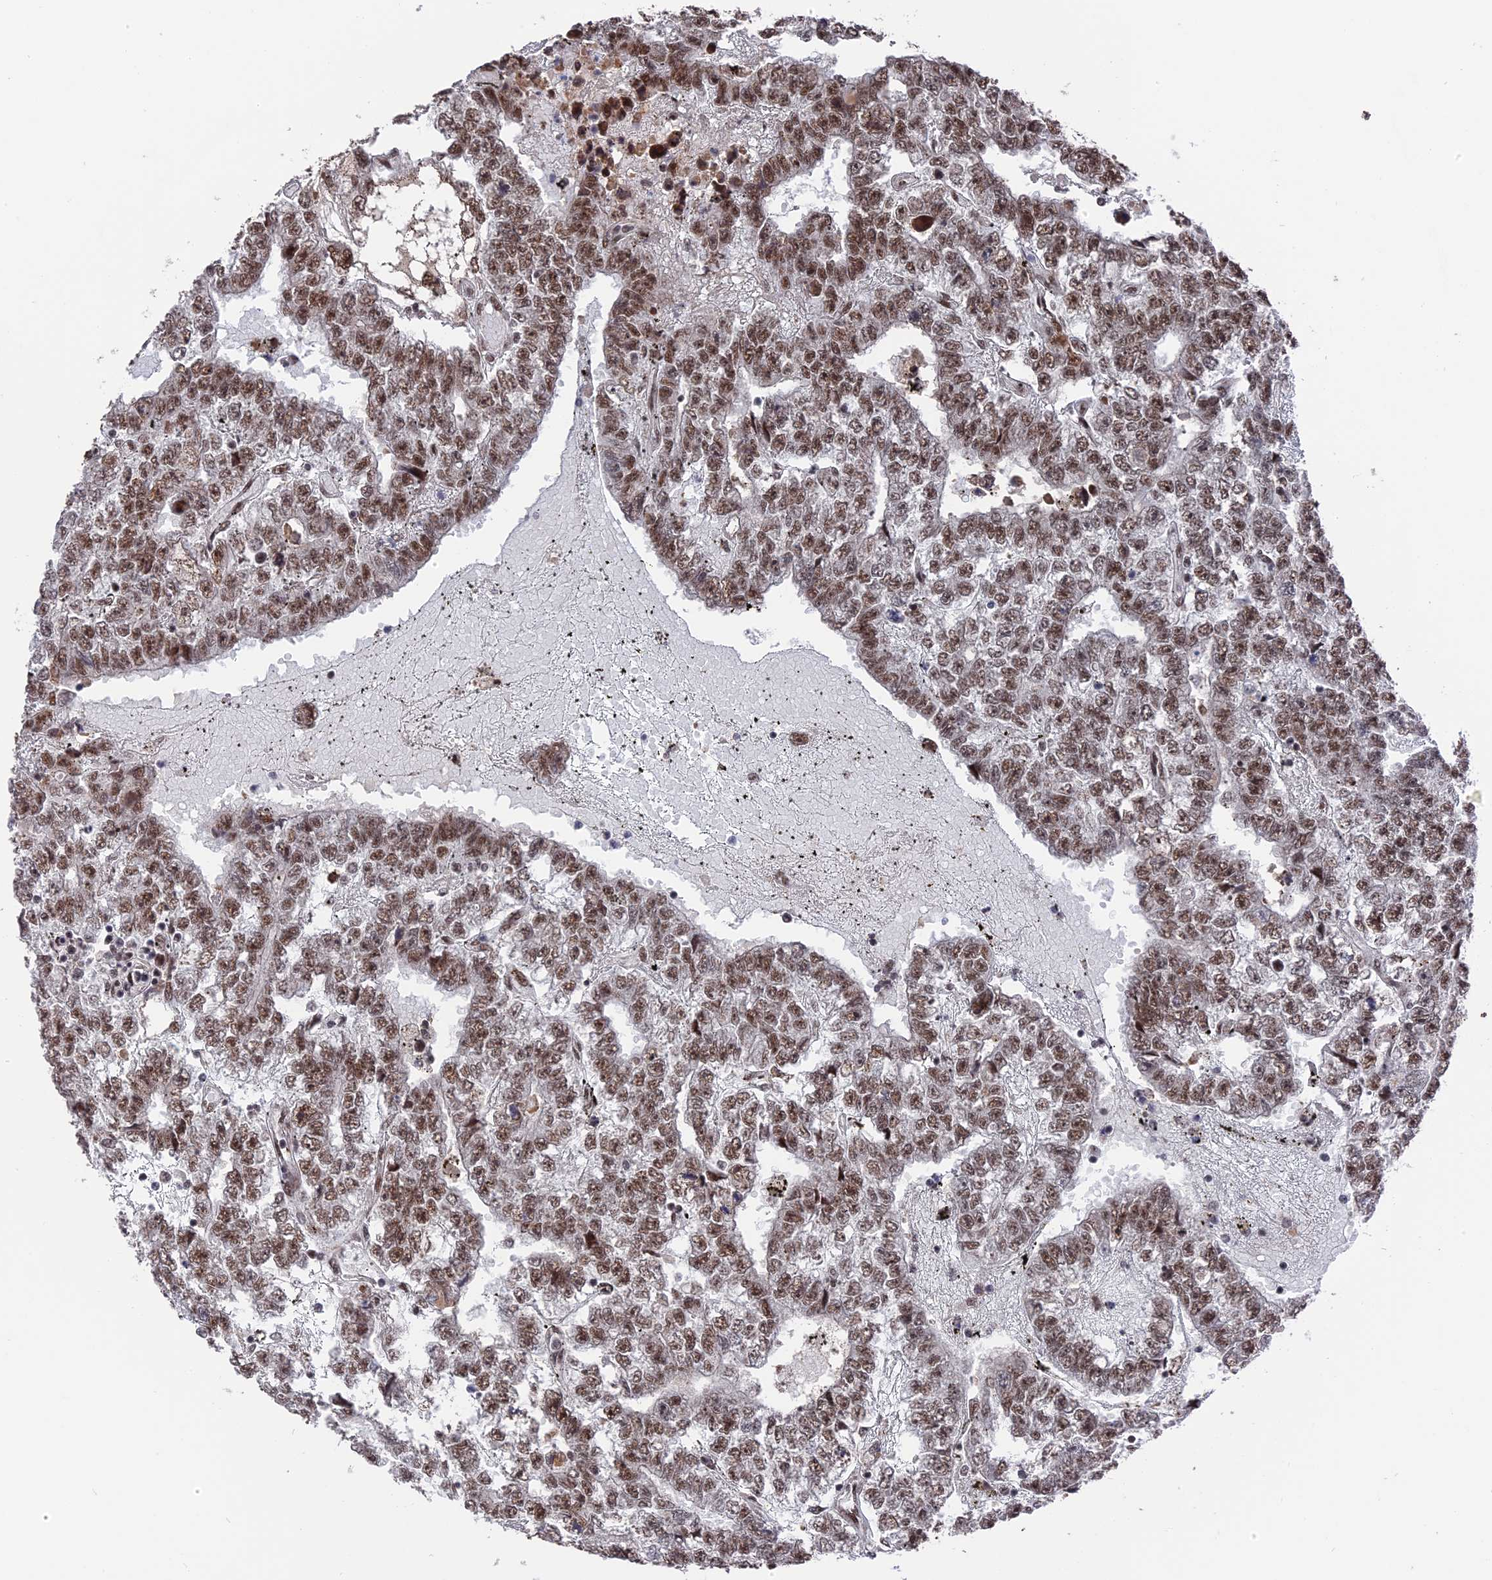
{"staining": {"intensity": "moderate", "quantity": ">75%", "location": "nuclear"}, "tissue": "testis cancer", "cell_type": "Tumor cells", "image_type": "cancer", "snomed": [{"axis": "morphology", "description": "Carcinoma, Embryonal, NOS"}, {"axis": "topography", "description": "Testis"}], "caption": "Embryonal carcinoma (testis) stained for a protein shows moderate nuclear positivity in tumor cells.", "gene": "SF3A2", "patient": {"sex": "male", "age": 25}}